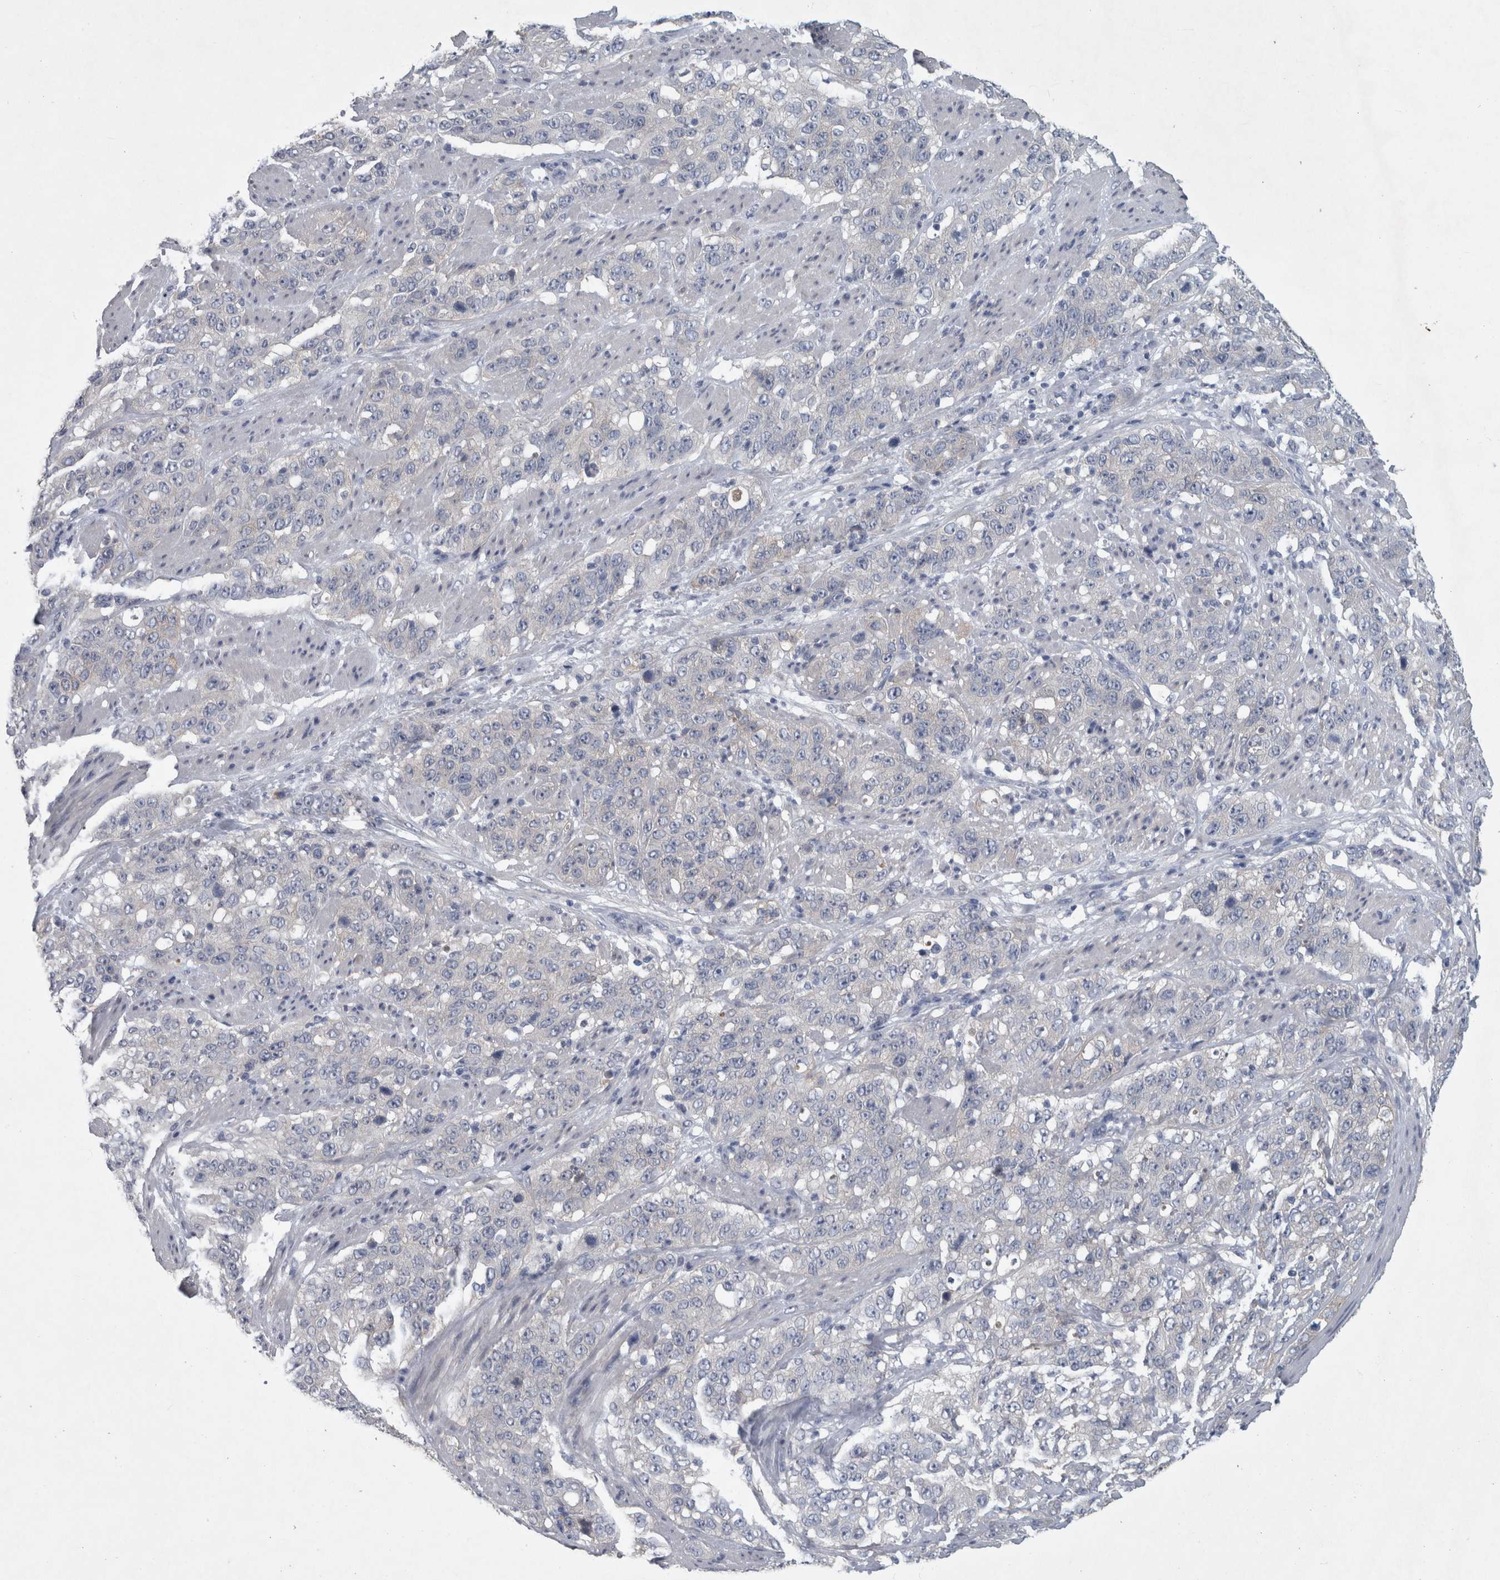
{"staining": {"intensity": "negative", "quantity": "none", "location": "none"}, "tissue": "stomach cancer", "cell_type": "Tumor cells", "image_type": "cancer", "snomed": [{"axis": "morphology", "description": "Adenocarcinoma, NOS"}, {"axis": "topography", "description": "Stomach"}], "caption": "Immunohistochemical staining of stomach adenocarcinoma reveals no significant expression in tumor cells.", "gene": "FAM83H", "patient": {"sex": "male", "age": 48}}